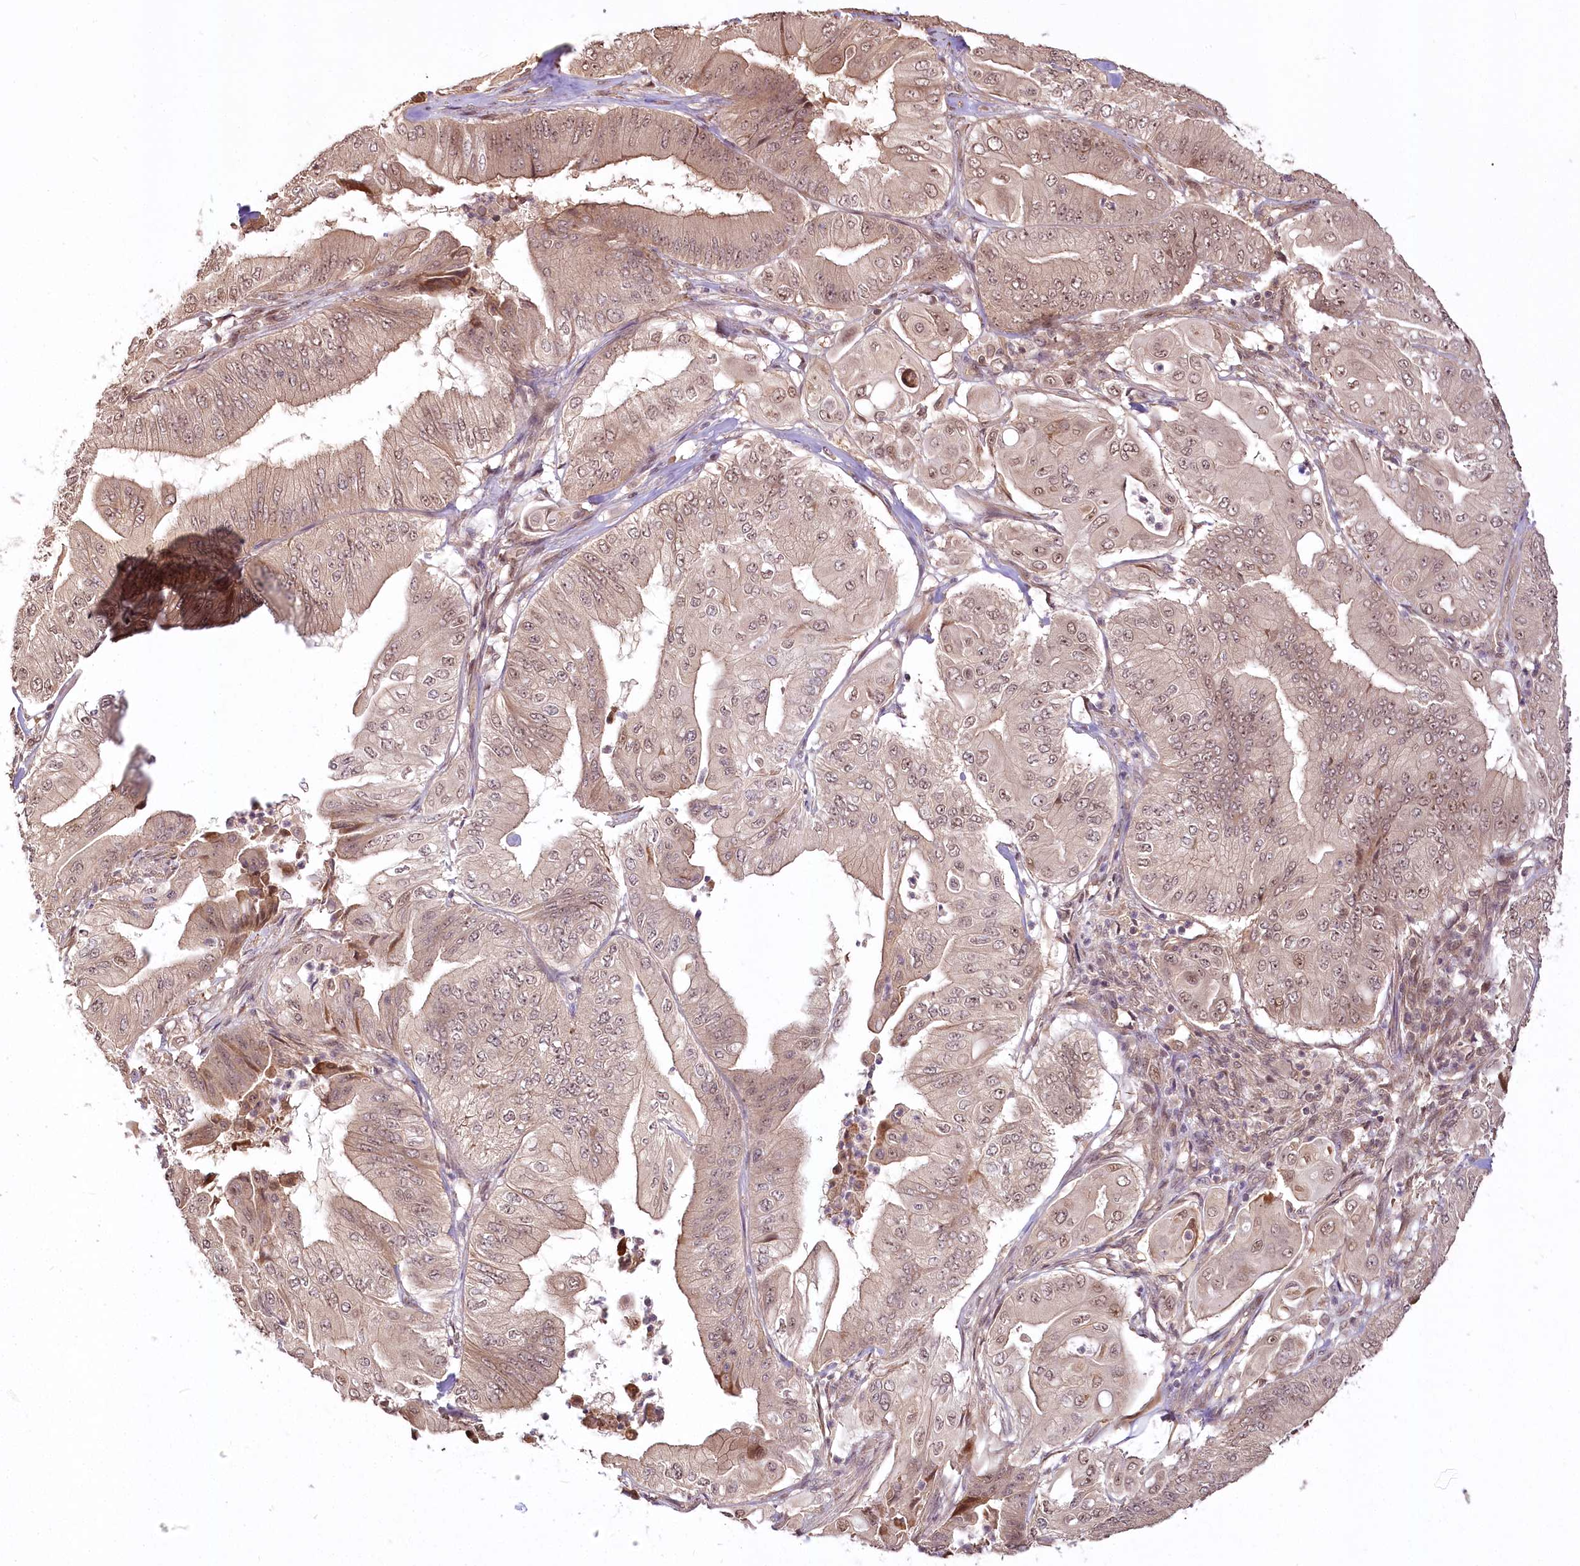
{"staining": {"intensity": "moderate", "quantity": ">75%", "location": "cytoplasmic/membranous,nuclear"}, "tissue": "pancreatic cancer", "cell_type": "Tumor cells", "image_type": "cancer", "snomed": [{"axis": "morphology", "description": "Adenocarcinoma, NOS"}, {"axis": "topography", "description": "Pancreas"}], "caption": "A brown stain highlights moderate cytoplasmic/membranous and nuclear staining of a protein in human pancreatic cancer (adenocarcinoma) tumor cells. (IHC, brightfield microscopy, high magnification).", "gene": "R3HDM2", "patient": {"sex": "female", "age": 77}}